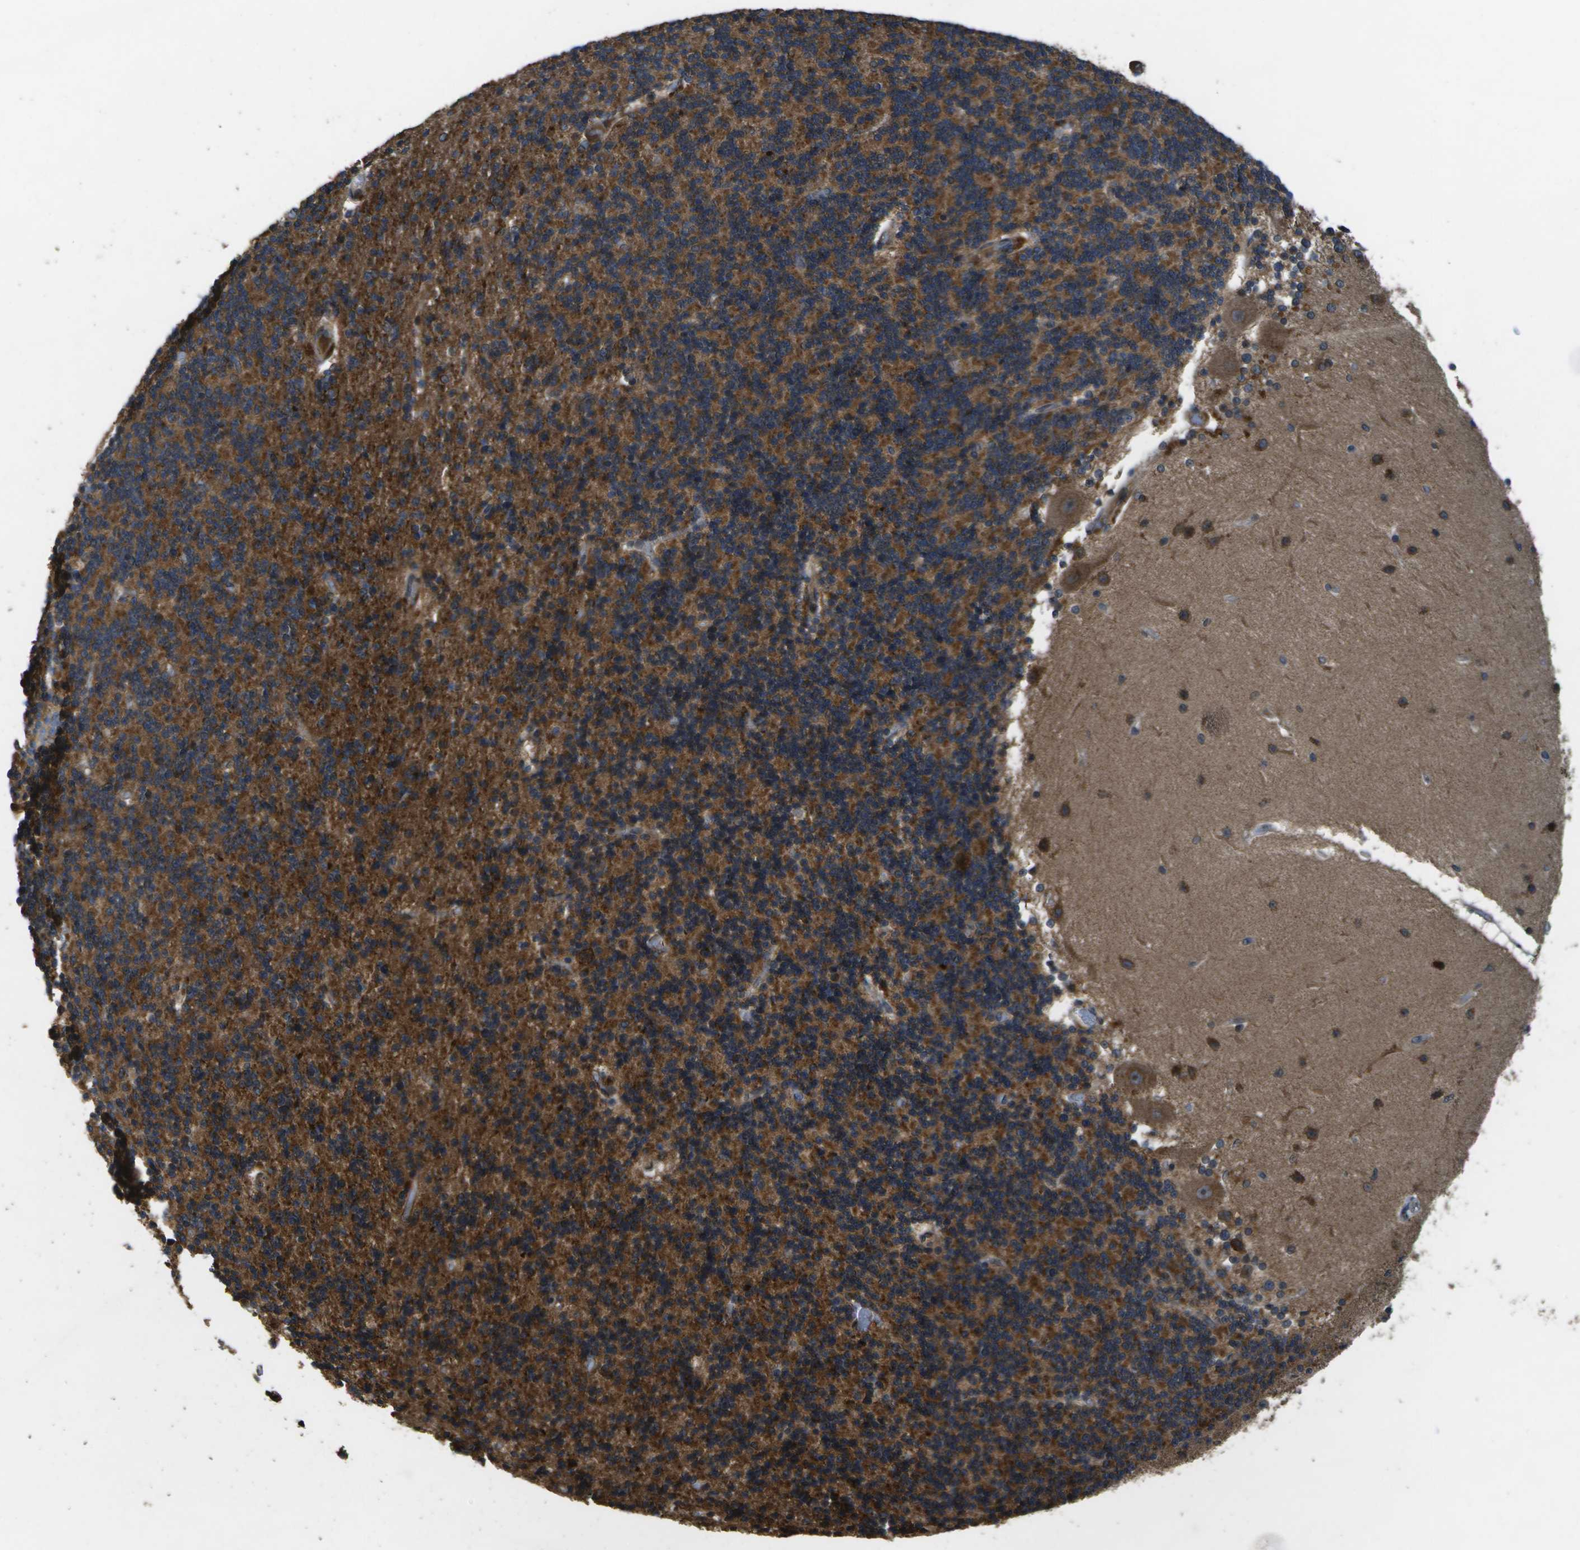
{"staining": {"intensity": "moderate", "quantity": ">75%", "location": "cytoplasmic/membranous"}, "tissue": "cerebellum", "cell_type": "Cells in granular layer", "image_type": "normal", "snomed": [{"axis": "morphology", "description": "Normal tissue, NOS"}, {"axis": "topography", "description": "Cerebellum"}], "caption": "High-magnification brightfield microscopy of normal cerebellum stained with DAB (3,3'-diaminobenzidine) (brown) and counterstained with hematoxylin (blue). cells in granular layer exhibit moderate cytoplasmic/membranous expression is seen in about>75% of cells.", "gene": "HFE", "patient": {"sex": "female", "age": 54}}